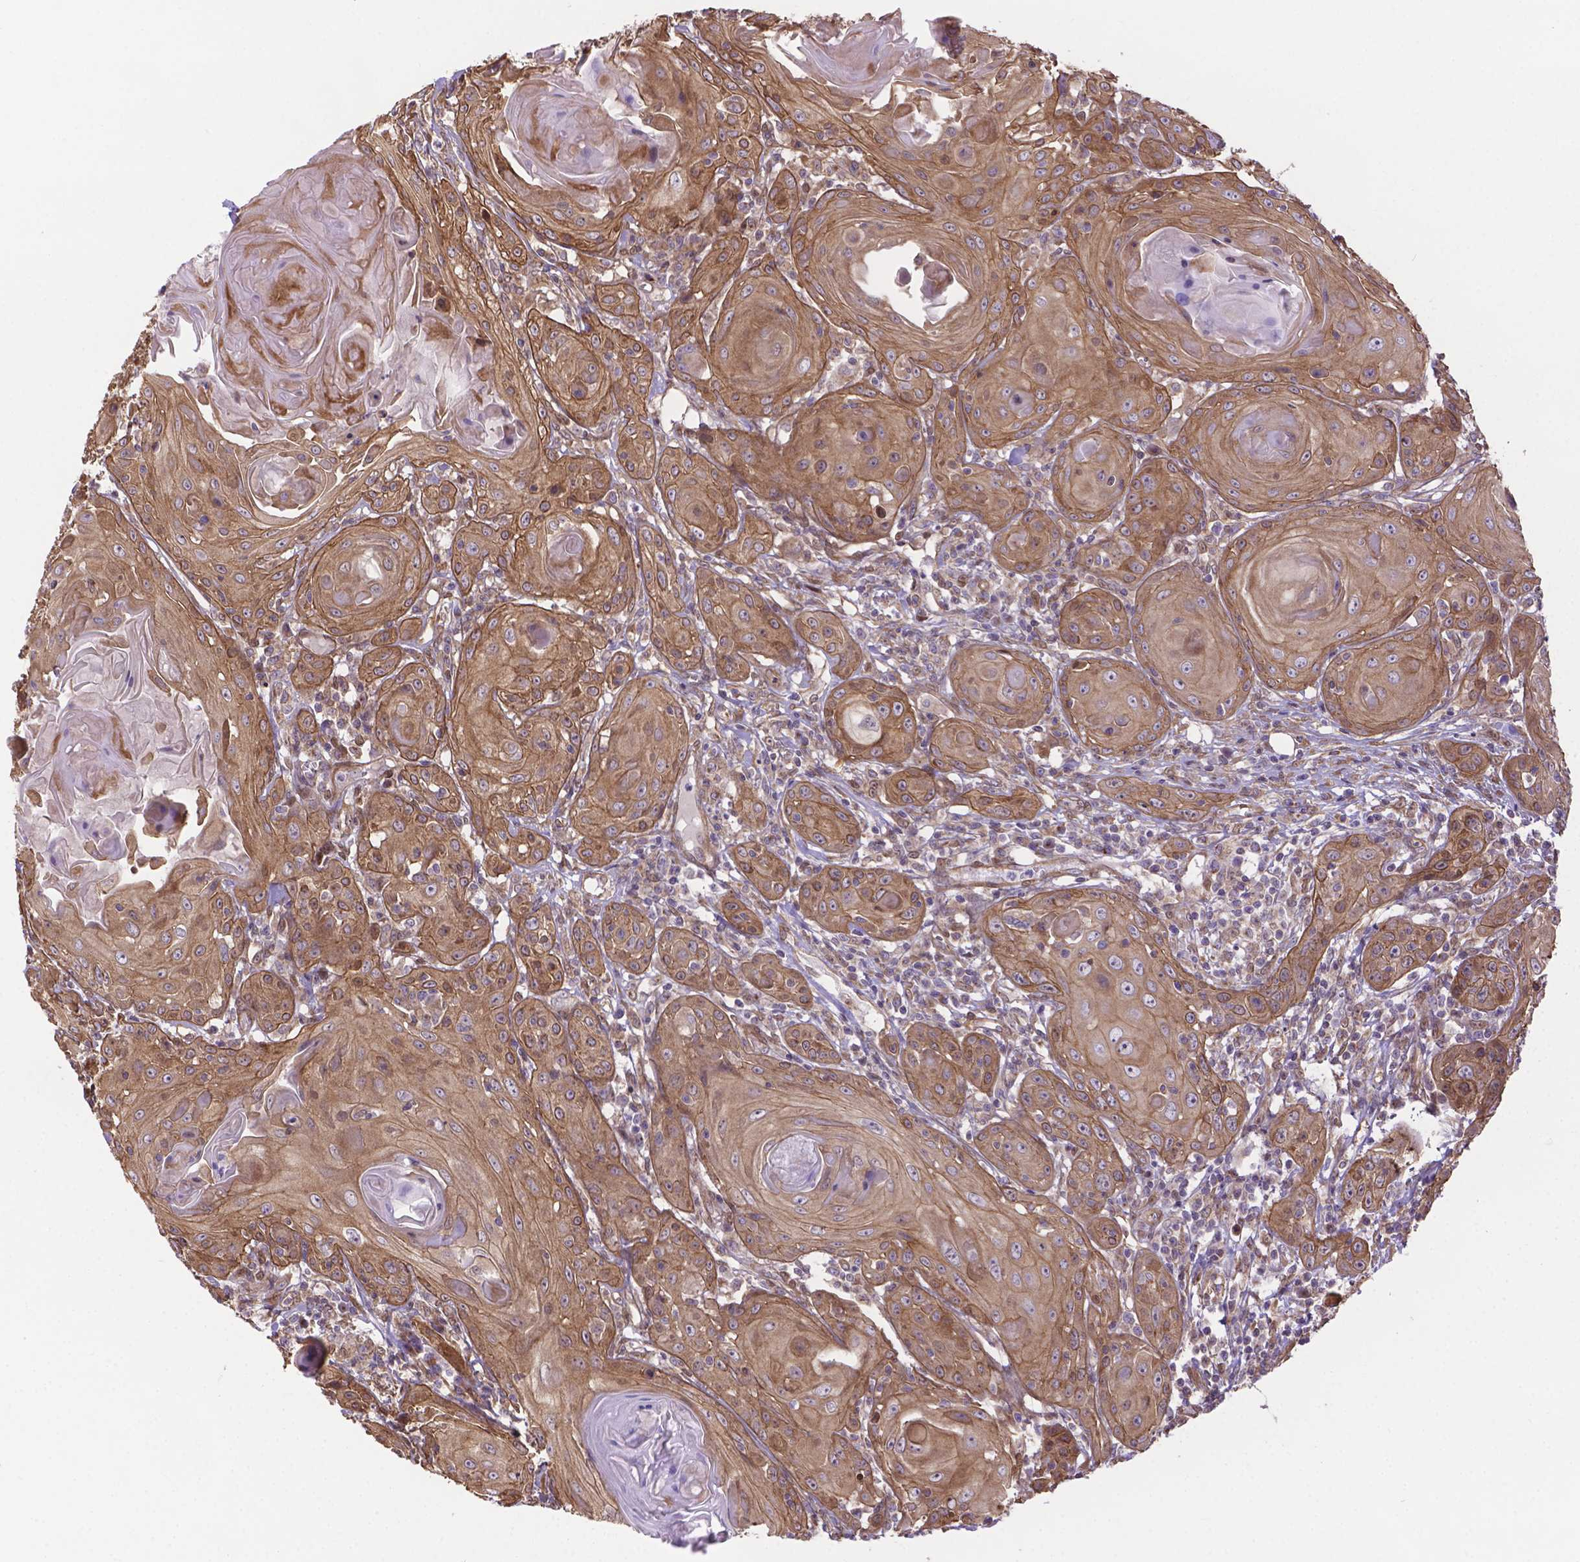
{"staining": {"intensity": "moderate", "quantity": ">75%", "location": "cytoplasmic/membranous"}, "tissue": "head and neck cancer", "cell_type": "Tumor cells", "image_type": "cancer", "snomed": [{"axis": "morphology", "description": "Squamous cell carcinoma, NOS"}, {"axis": "topography", "description": "Head-Neck"}], "caption": "The image shows staining of squamous cell carcinoma (head and neck), revealing moderate cytoplasmic/membranous protein positivity (brown color) within tumor cells.", "gene": "YAP1", "patient": {"sex": "female", "age": 80}}